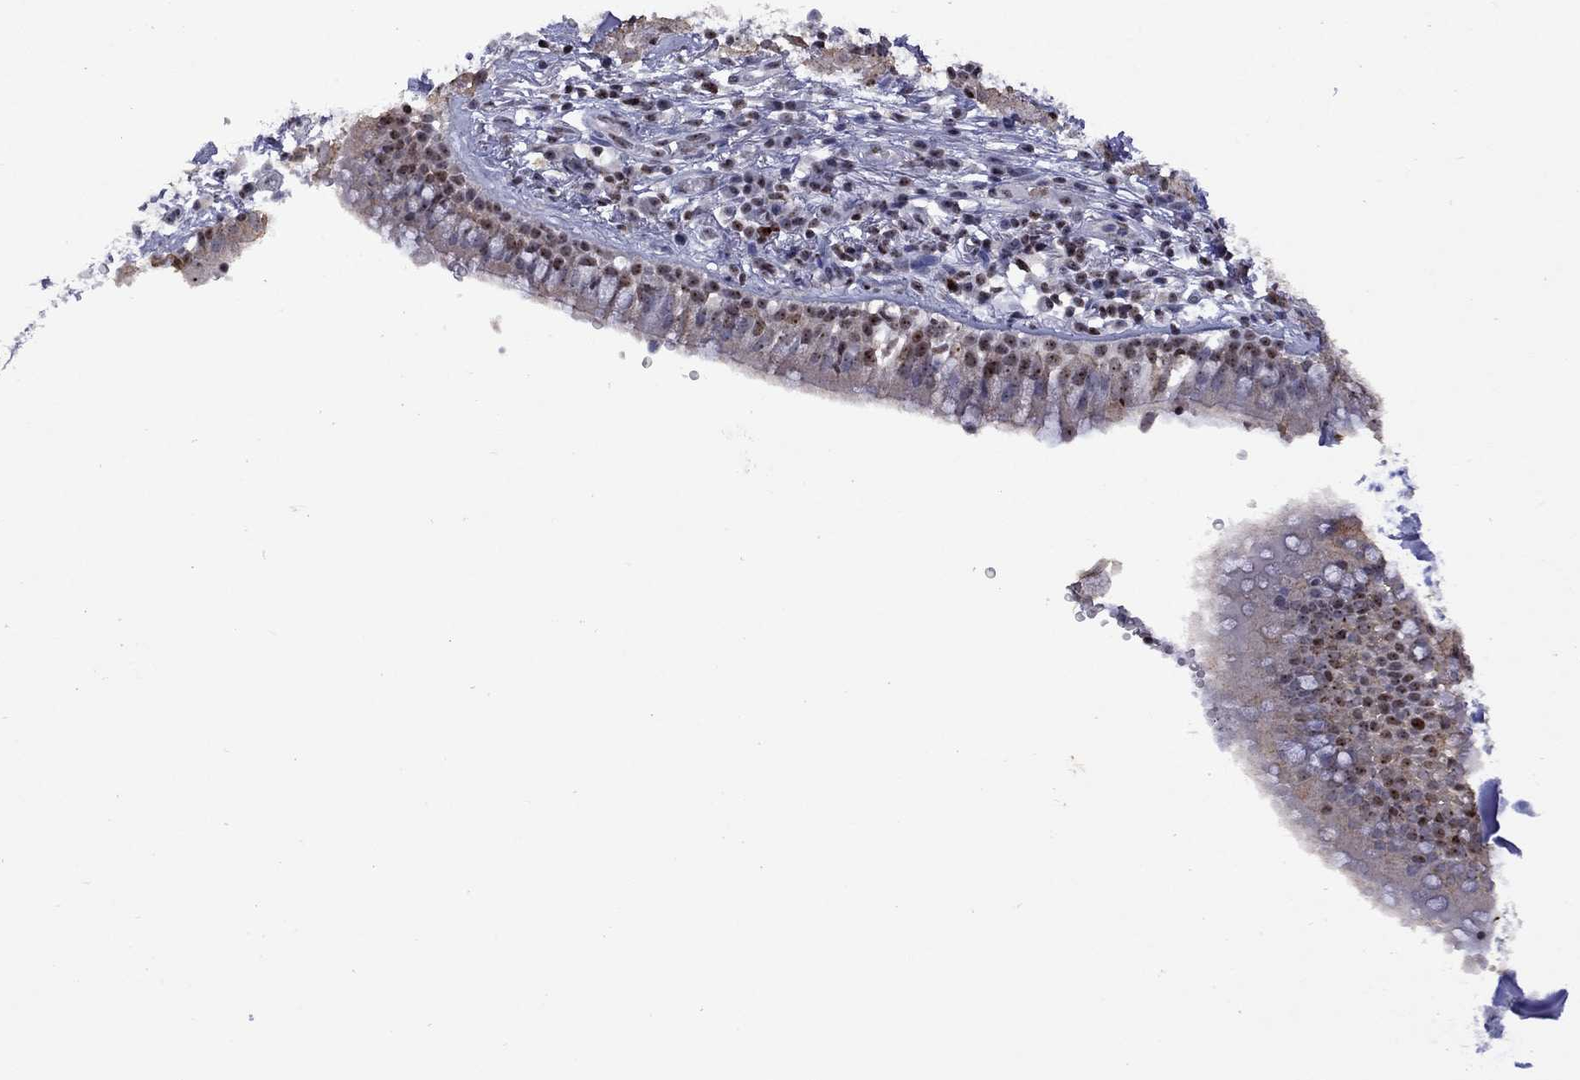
{"staining": {"intensity": "moderate", "quantity": "<25%", "location": "cytoplasmic/membranous"}, "tissue": "adipose tissue", "cell_type": "Adipocytes", "image_type": "normal", "snomed": [{"axis": "morphology", "description": "Normal tissue, NOS"}, {"axis": "topography", "description": "Cartilage tissue"}, {"axis": "topography", "description": "Bronchus"}], "caption": "Adipocytes display moderate cytoplasmic/membranous positivity in approximately <25% of cells in unremarkable adipose tissue.", "gene": "SPOUT1", "patient": {"sex": "male", "age": 58}}